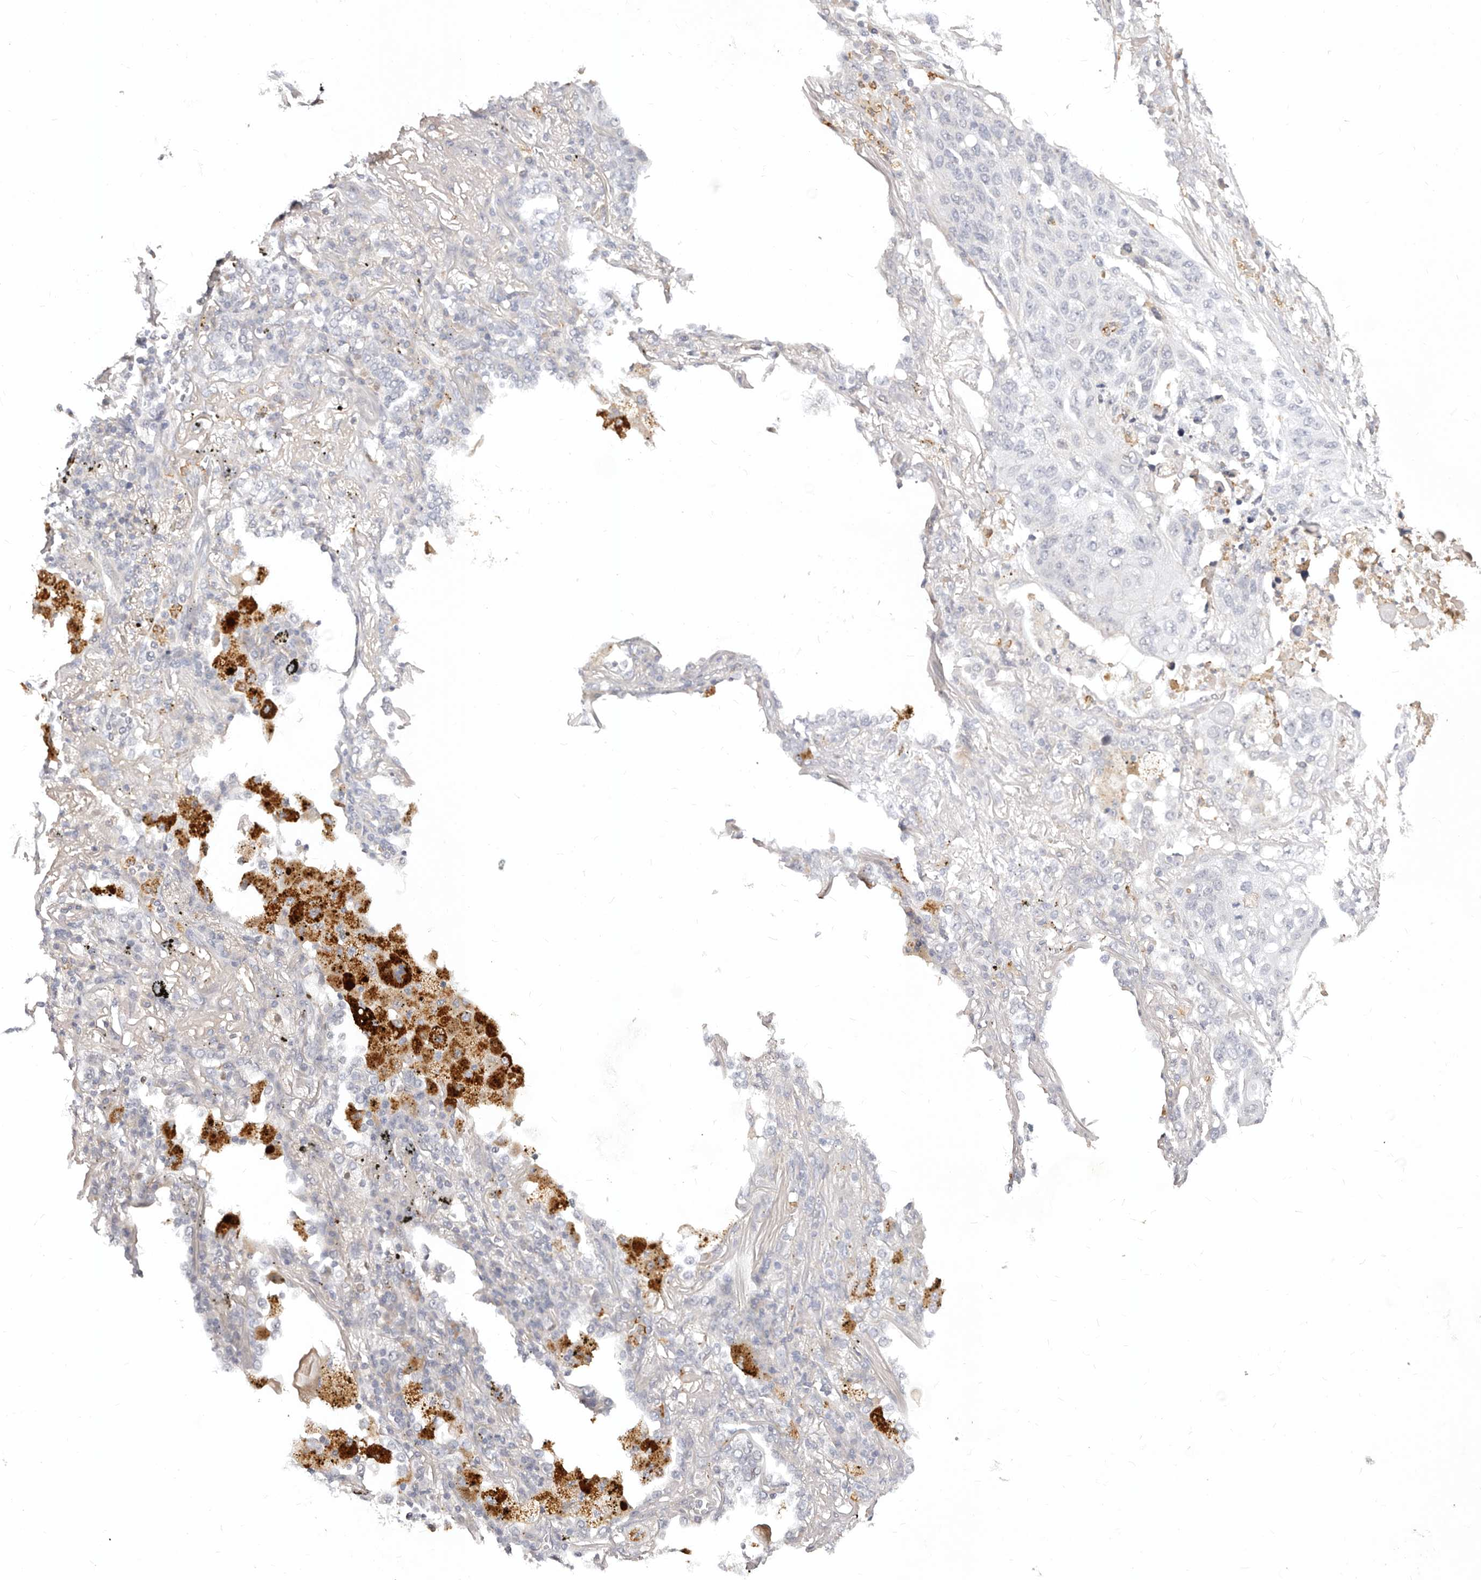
{"staining": {"intensity": "negative", "quantity": "none", "location": "none"}, "tissue": "lung cancer", "cell_type": "Tumor cells", "image_type": "cancer", "snomed": [{"axis": "morphology", "description": "Squamous cell carcinoma, NOS"}, {"axis": "topography", "description": "Lung"}], "caption": "This is a histopathology image of IHC staining of lung cancer (squamous cell carcinoma), which shows no staining in tumor cells.", "gene": "USP49", "patient": {"sex": "female", "age": 63}}